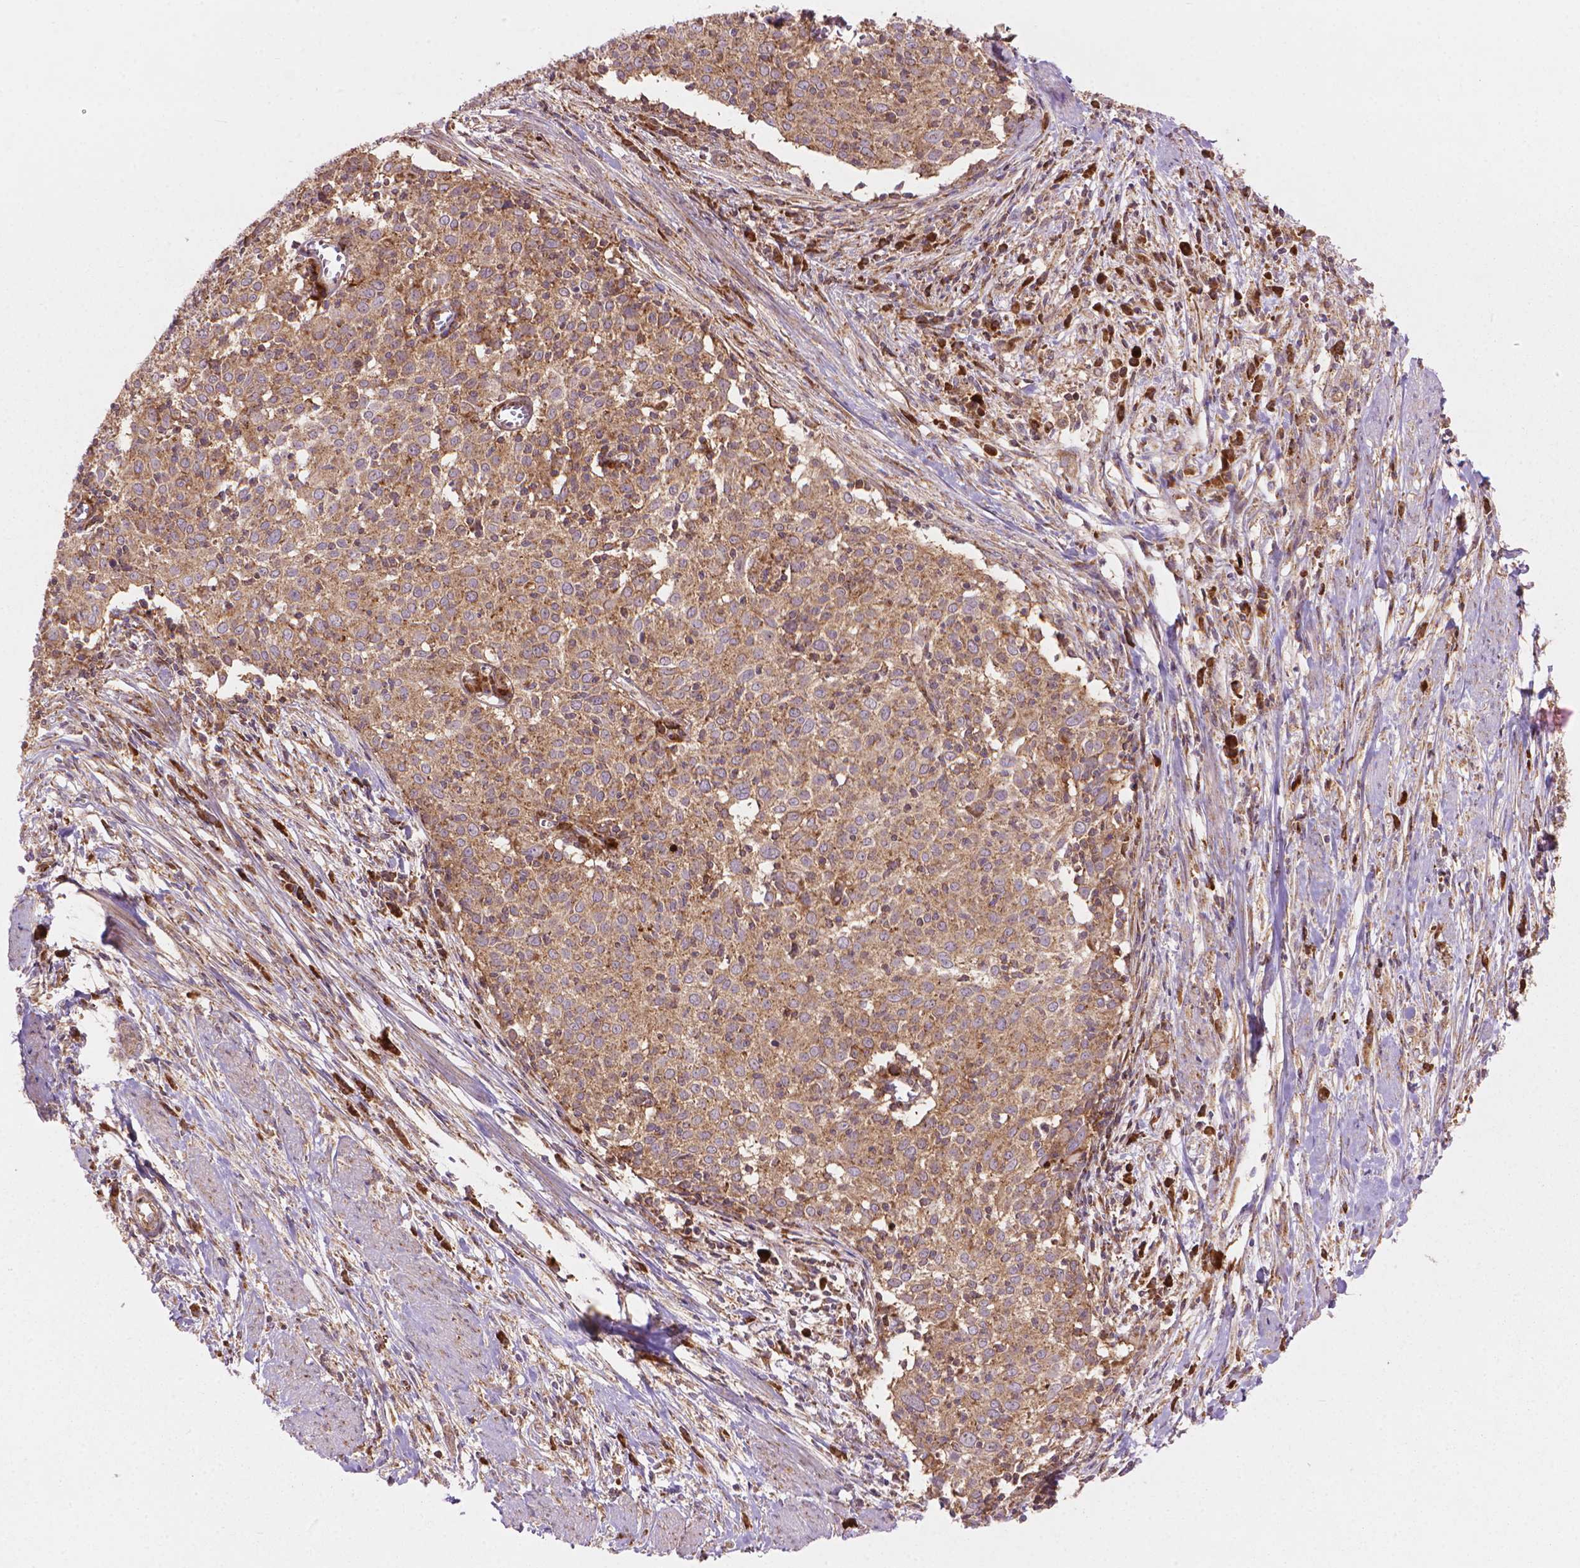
{"staining": {"intensity": "weak", "quantity": ">75%", "location": "cytoplasmic/membranous"}, "tissue": "cervical cancer", "cell_type": "Tumor cells", "image_type": "cancer", "snomed": [{"axis": "morphology", "description": "Squamous cell carcinoma, NOS"}, {"axis": "topography", "description": "Cervix"}], "caption": "Approximately >75% of tumor cells in human squamous cell carcinoma (cervical) demonstrate weak cytoplasmic/membranous protein staining as visualized by brown immunohistochemical staining.", "gene": "VARS2", "patient": {"sex": "female", "age": 39}}